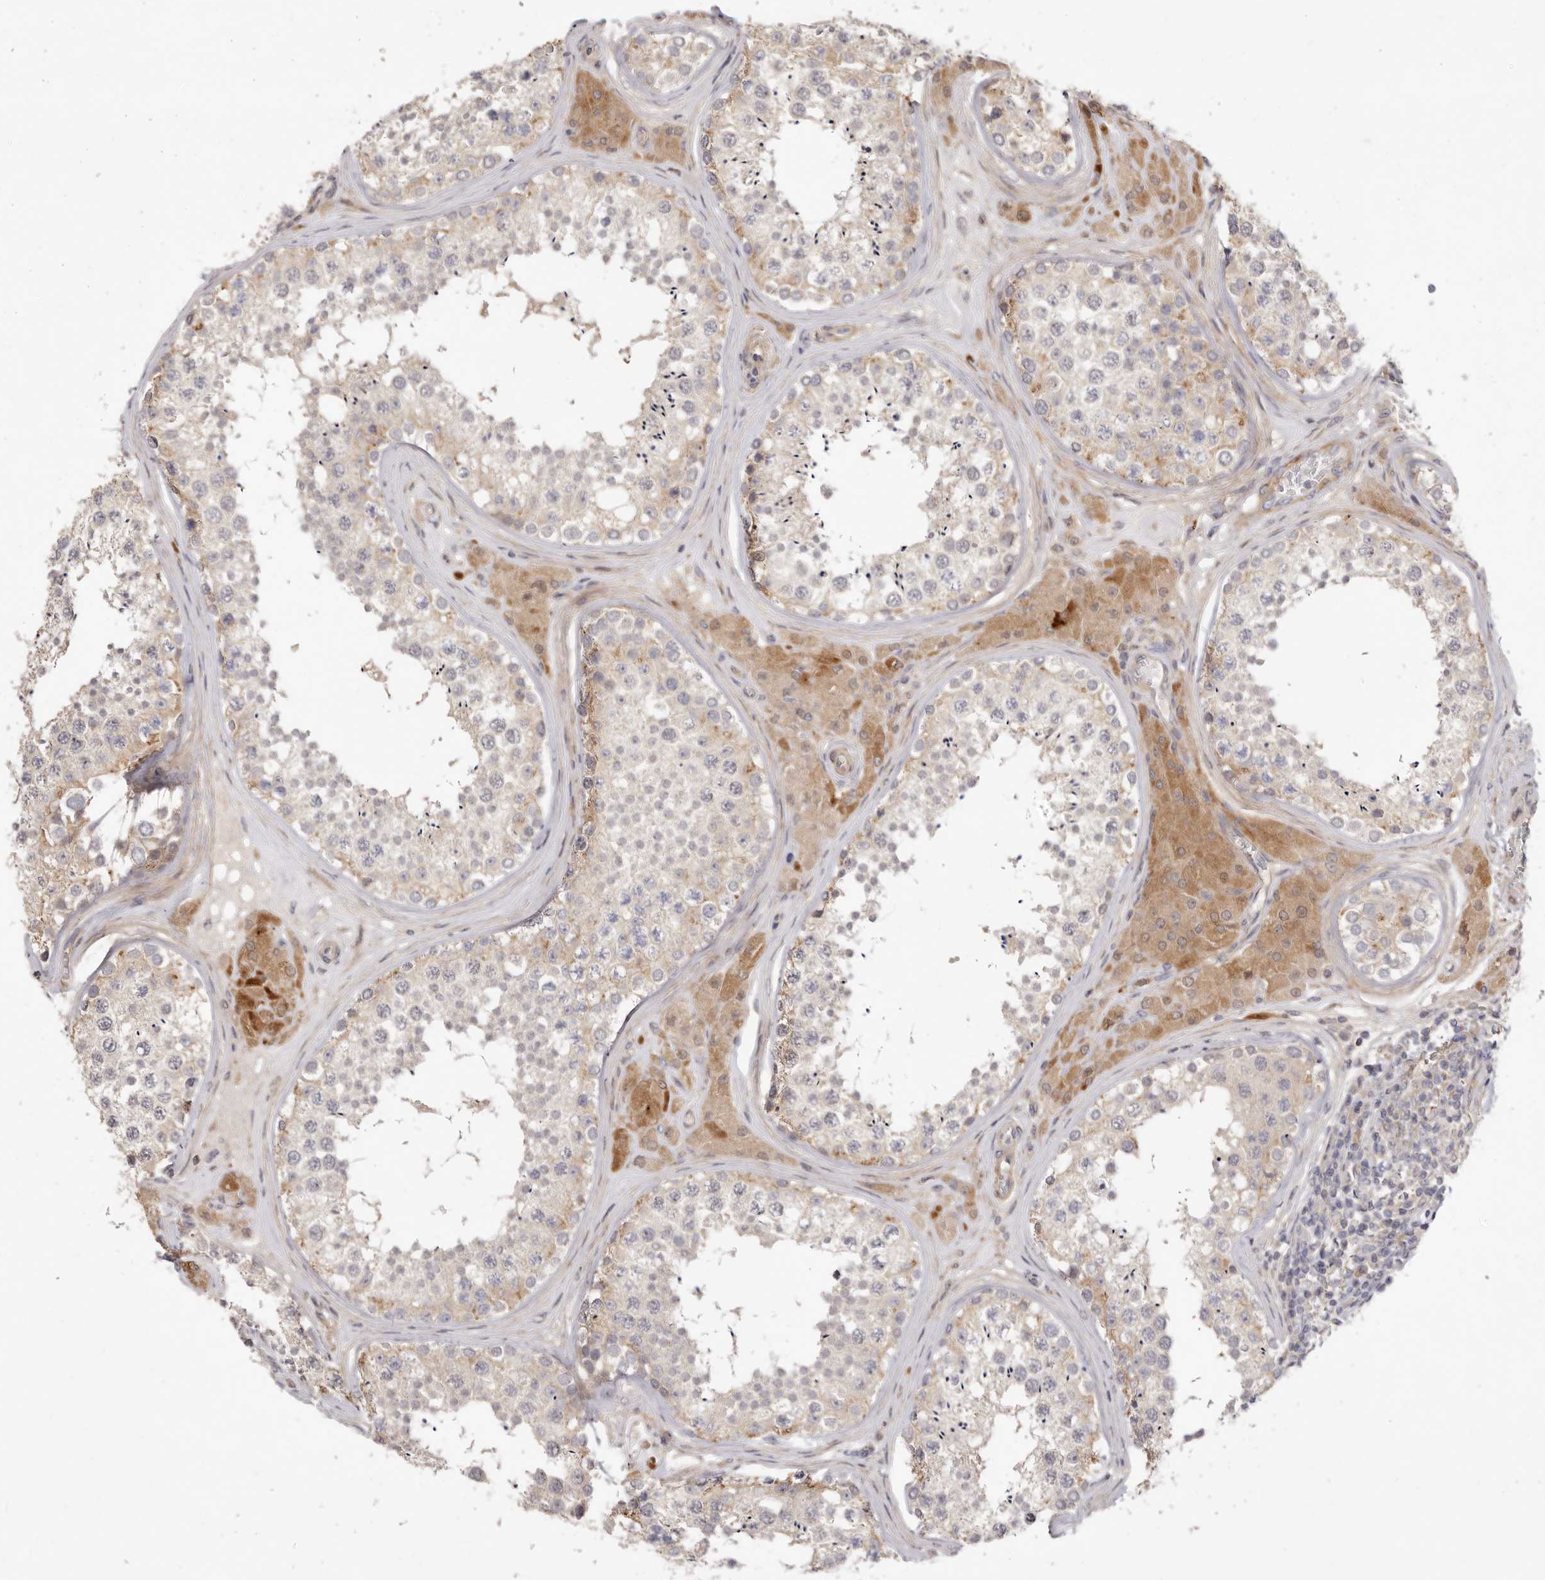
{"staining": {"intensity": "weak", "quantity": "25%-75%", "location": "cytoplasmic/membranous"}, "tissue": "testis", "cell_type": "Cells in seminiferous ducts", "image_type": "normal", "snomed": [{"axis": "morphology", "description": "Normal tissue, NOS"}, {"axis": "topography", "description": "Testis"}], "caption": "DAB immunohistochemical staining of unremarkable testis exhibits weak cytoplasmic/membranous protein positivity in about 25%-75% of cells in seminiferous ducts. (DAB (3,3'-diaminobenzidine) IHC with brightfield microscopy, high magnification).", "gene": "ADAMTS9", "patient": {"sex": "male", "age": 46}}